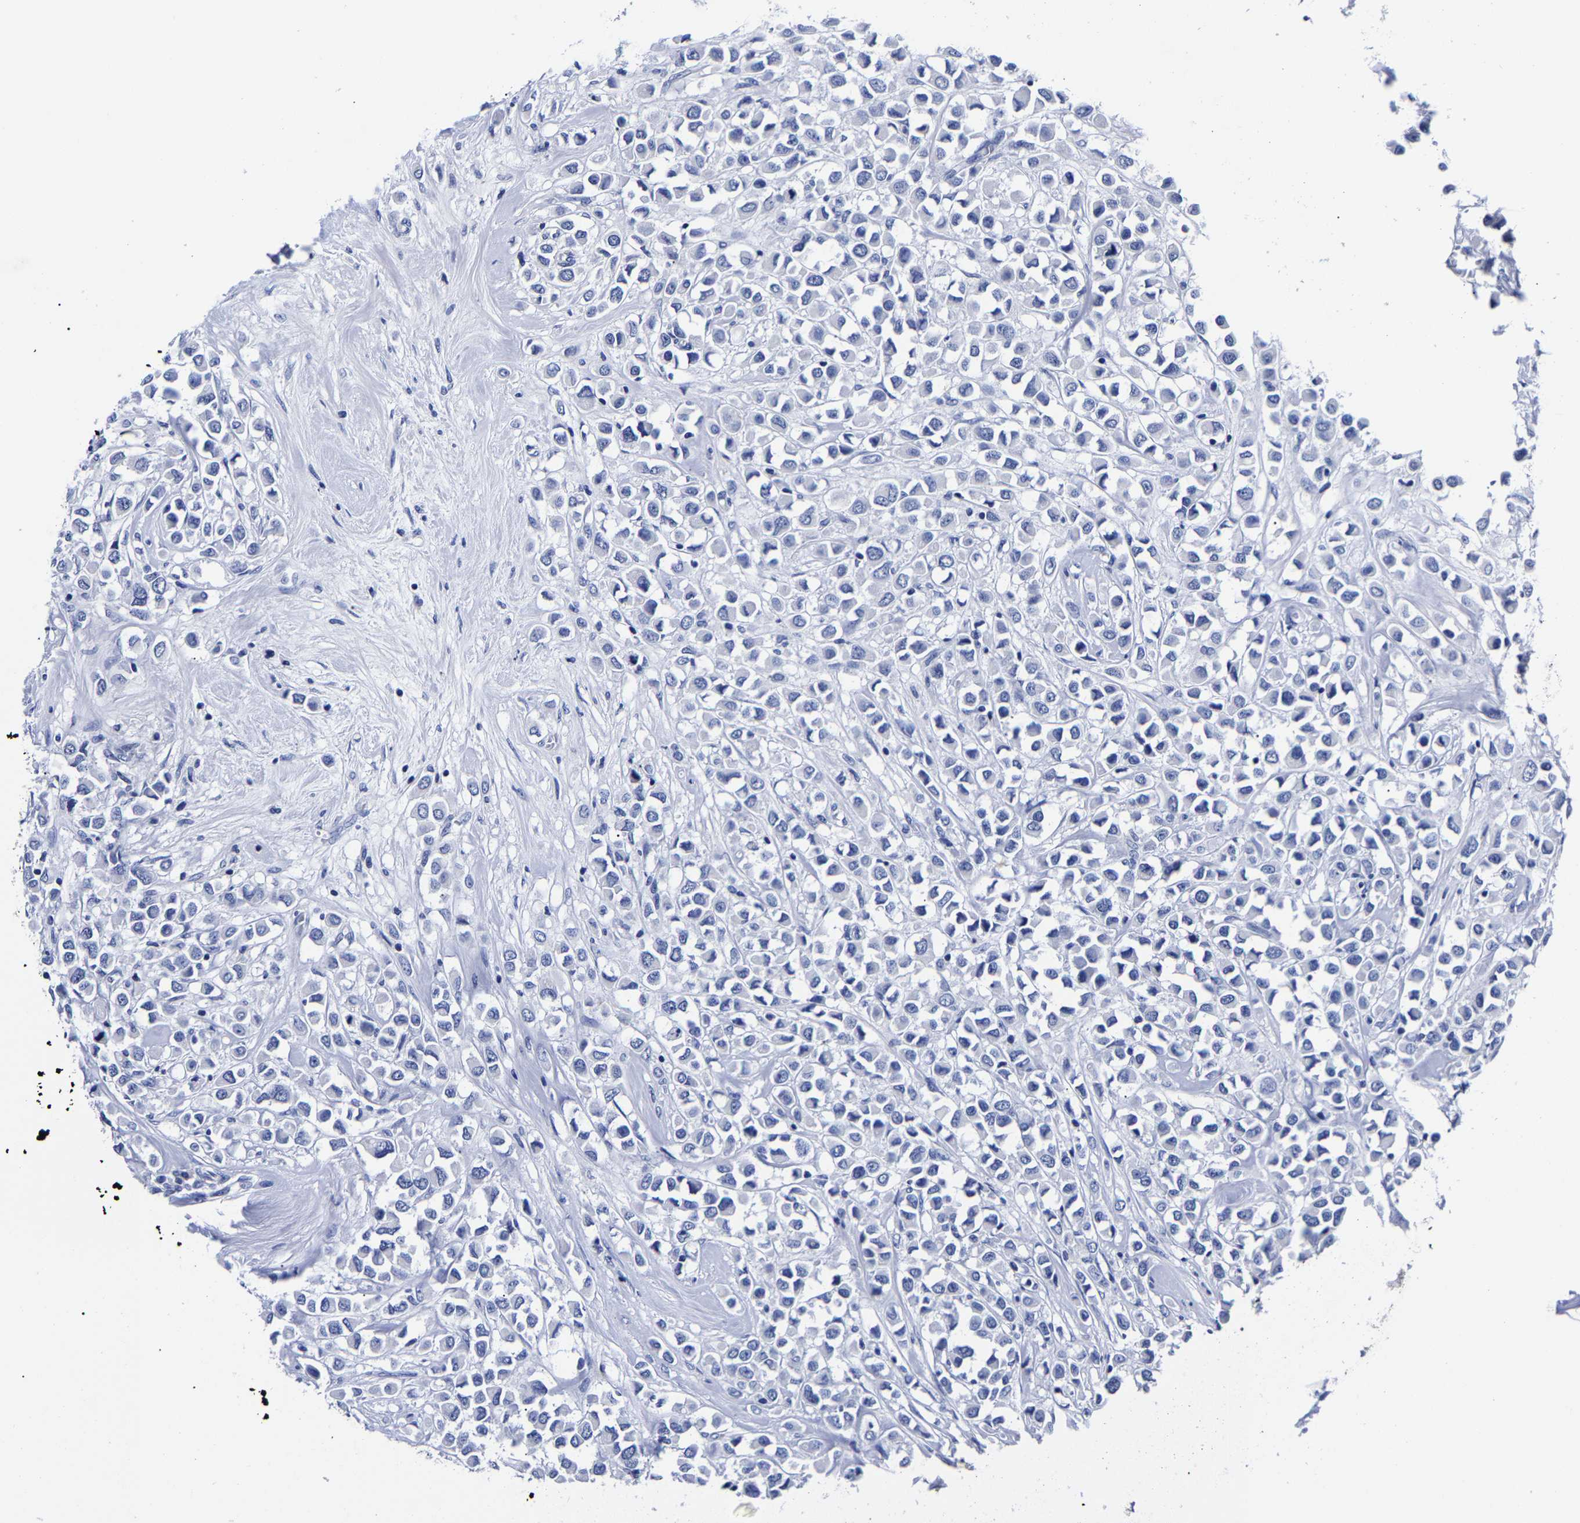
{"staining": {"intensity": "negative", "quantity": "none", "location": "none"}, "tissue": "breast cancer", "cell_type": "Tumor cells", "image_type": "cancer", "snomed": [{"axis": "morphology", "description": "Duct carcinoma"}, {"axis": "topography", "description": "Breast"}], "caption": "High magnification brightfield microscopy of breast cancer stained with DAB (brown) and counterstained with hematoxylin (blue): tumor cells show no significant positivity.", "gene": "CPA2", "patient": {"sex": "female", "age": 61}}